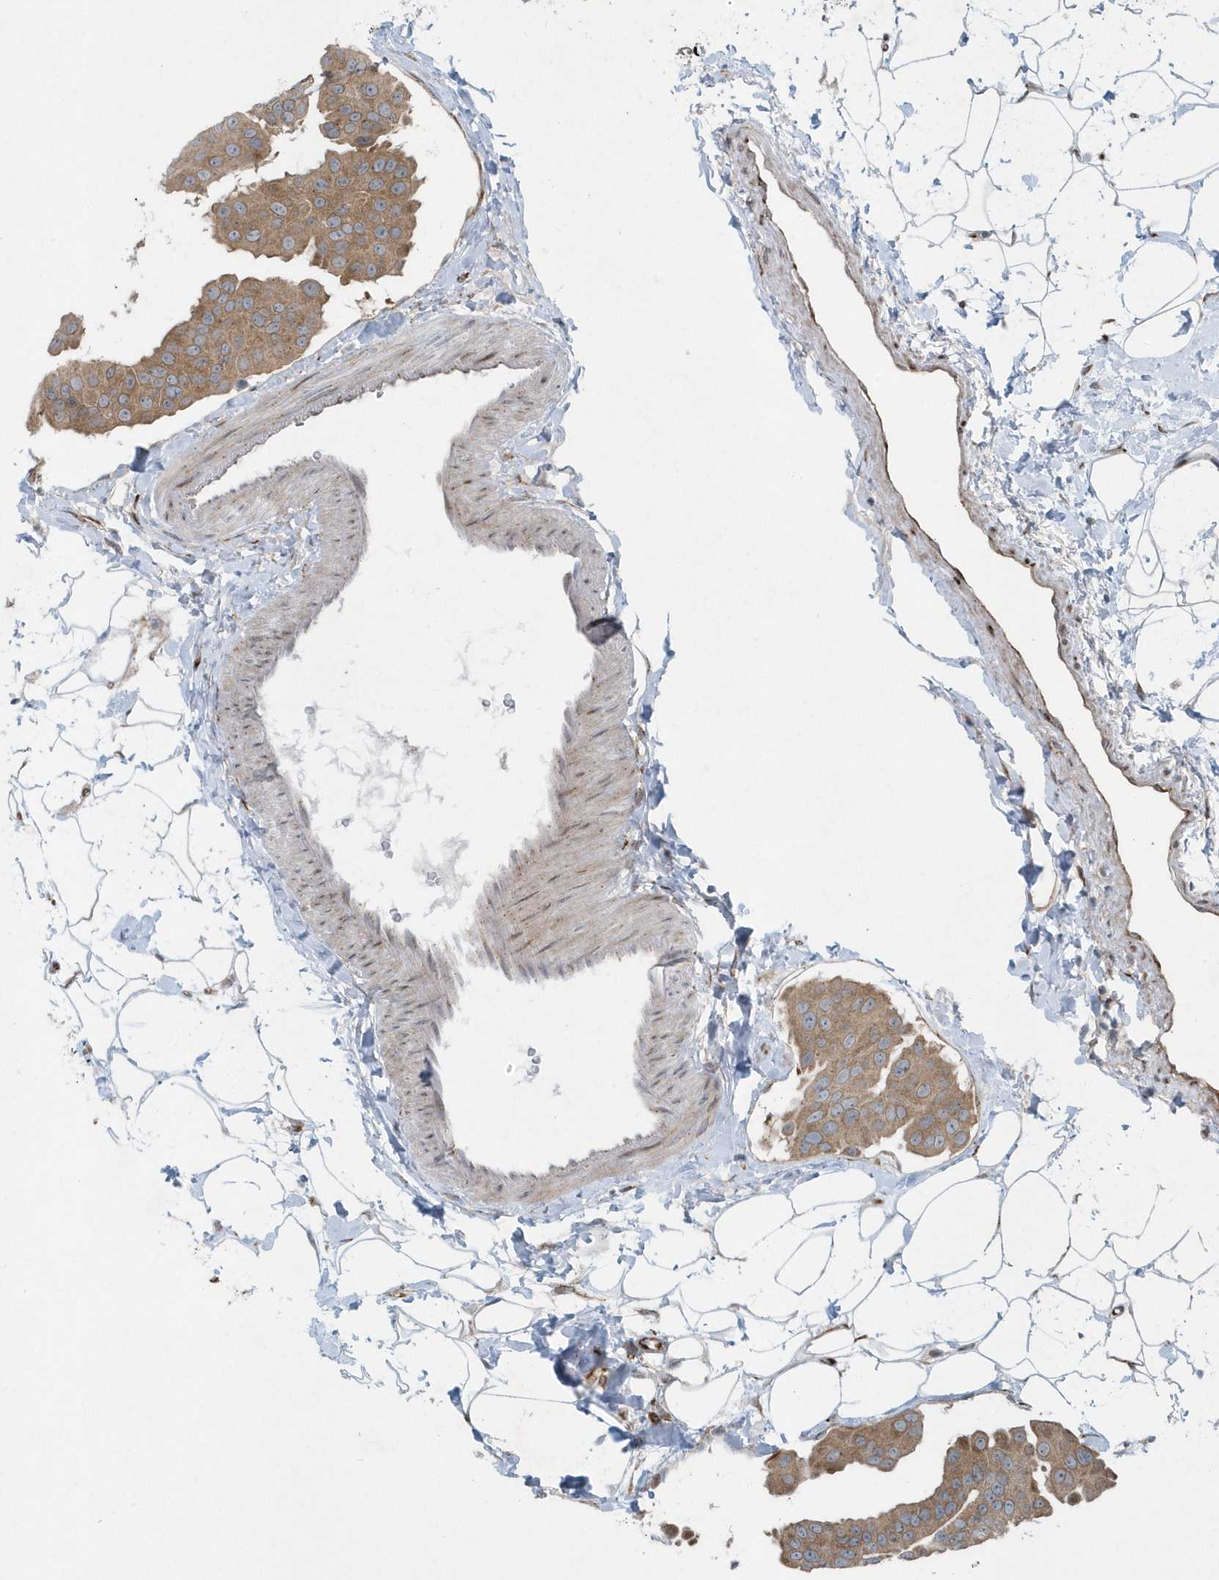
{"staining": {"intensity": "moderate", "quantity": ">75%", "location": "cytoplasmic/membranous"}, "tissue": "breast cancer", "cell_type": "Tumor cells", "image_type": "cancer", "snomed": [{"axis": "morphology", "description": "Normal tissue, NOS"}, {"axis": "morphology", "description": "Duct carcinoma"}, {"axis": "topography", "description": "Breast"}], "caption": "A high-resolution micrograph shows immunohistochemistry staining of breast cancer, which demonstrates moderate cytoplasmic/membranous positivity in about >75% of tumor cells.", "gene": "FAM98A", "patient": {"sex": "female", "age": 39}}